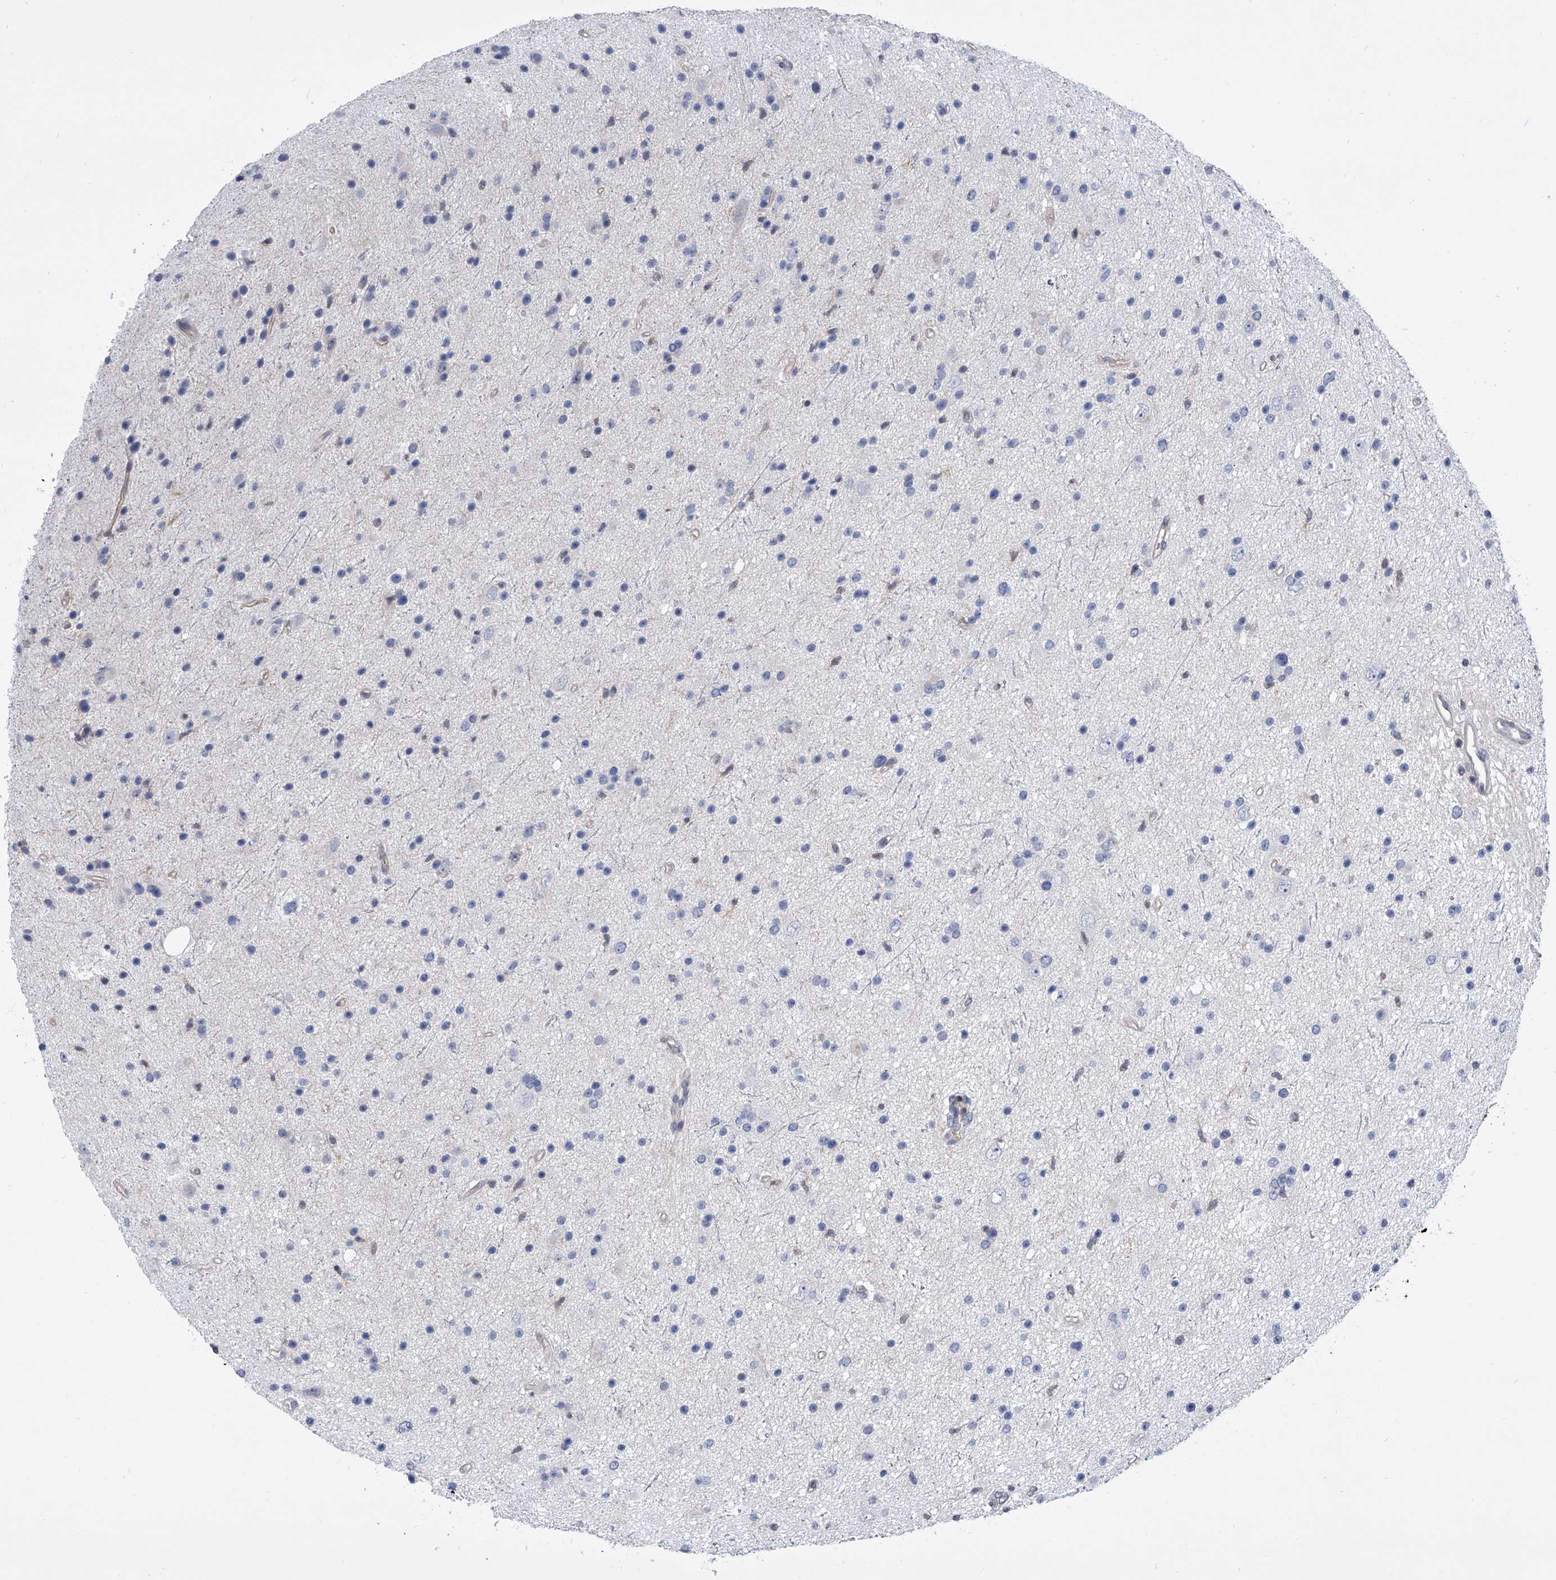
{"staining": {"intensity": "negative", "quantity": "none", "location": "none"}, "tissue": "glioma", "cell_type": "Tumor cells", "image_type": "cancer", "snomed": [{"axis": "morphology", "description": "Glioma, malignant, Low grade"}, {"axis": "topography", "description": "Cerebral cortex"}], "caption": "The photomicrograph shows no staining of tumor cells in malignant glioma (low-grade).", "gene": "SERPINB9", "patient": {"sex": "female", "age": 39}}